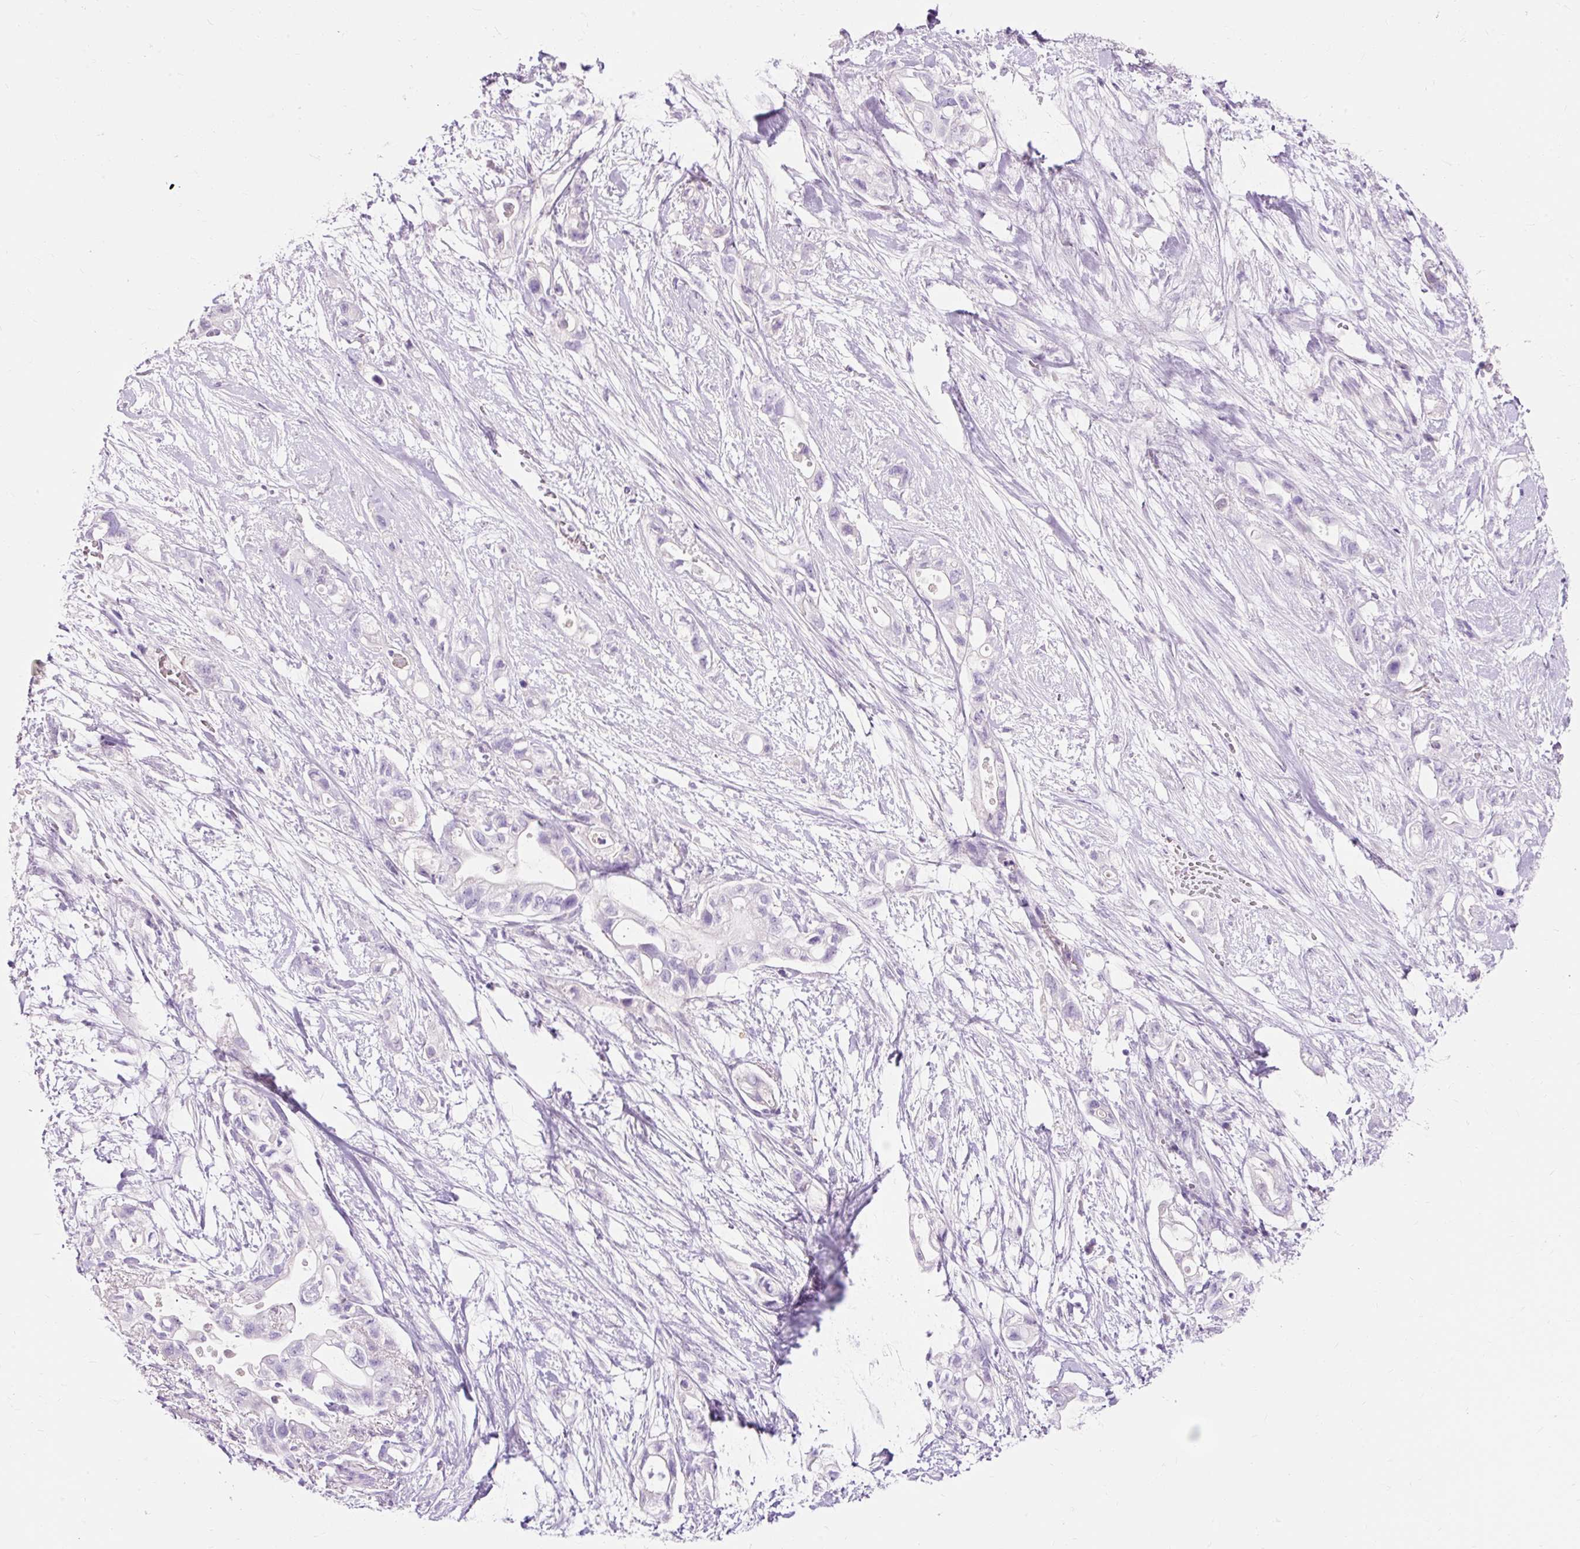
{"staining": {"intensity": "negative", "quantity": "none", "location": "none"}, "tissue": "pancreatic cancer", "cell_type": "Tumor cells", "image_type": "cancer", "snomed": [{"axis": "morphology", "description": "Adenocarcinoma, NOS"}, {"axis": "topography", "description": "Pancreas"}], "caption": "Tumor cells show no significant positivity in pancreatic cancer.", "gene": "CLDN25", "patient": {"sex": "female", "age": 72}}